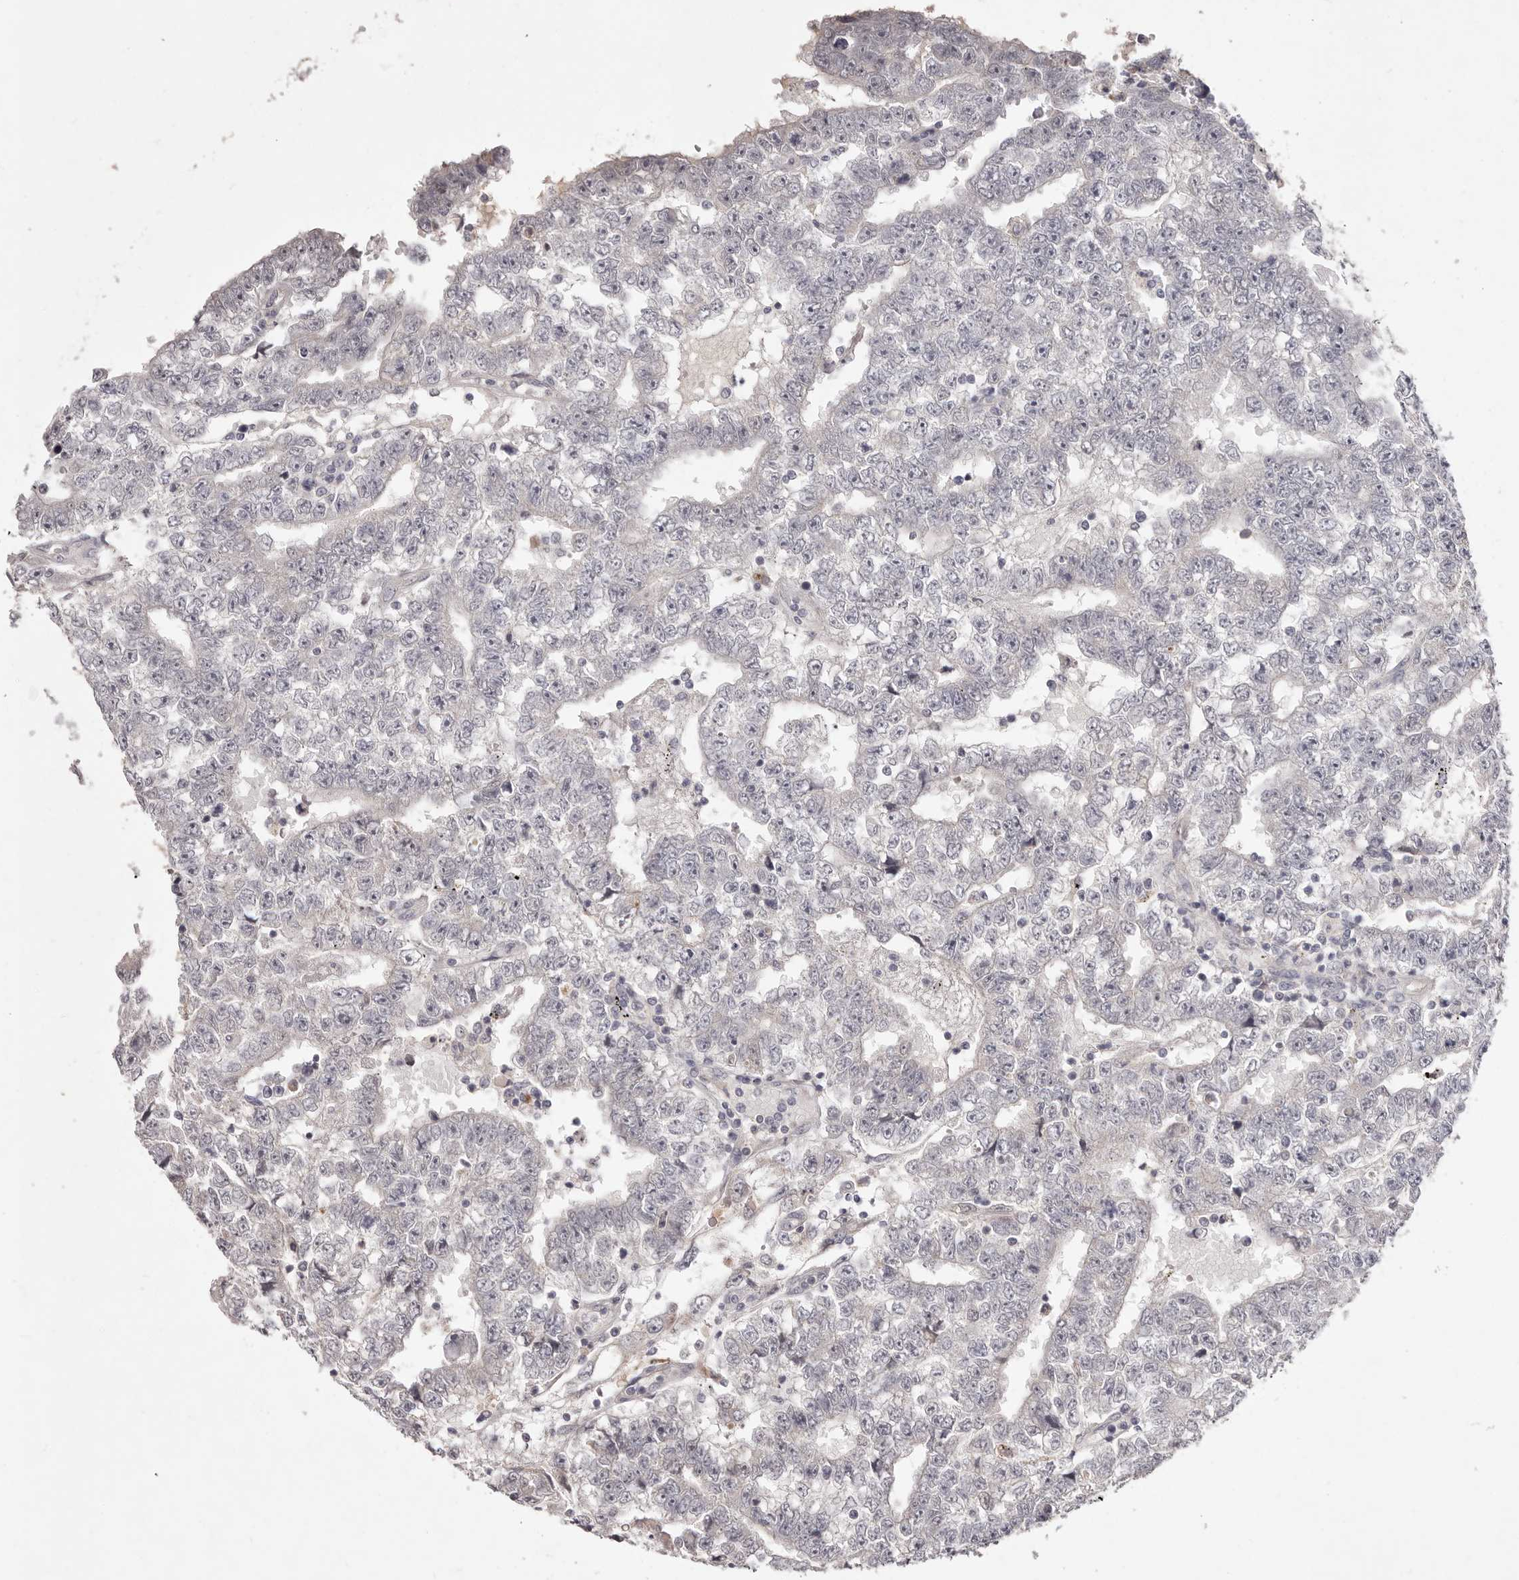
{"staining": {"intensity": "negative", "quantity": "none", "location": "none"}, "tissue": "testis cancer", "cell_type": "Tumor cells", "image_type": "cancer", "snomed": [{"axis": "morphology", "description": "Carcinoma, Embryonal, NOS"}, {"axis": "topography", "description": "Testis"}], "caption": "Immunohistochemistry (IHC) of human testis cancer (embryonal carcinoma) demonstrates no expression in tumor cells.", "gene": "GARNL3", "patient": {"sex": "male", "age": 25}}